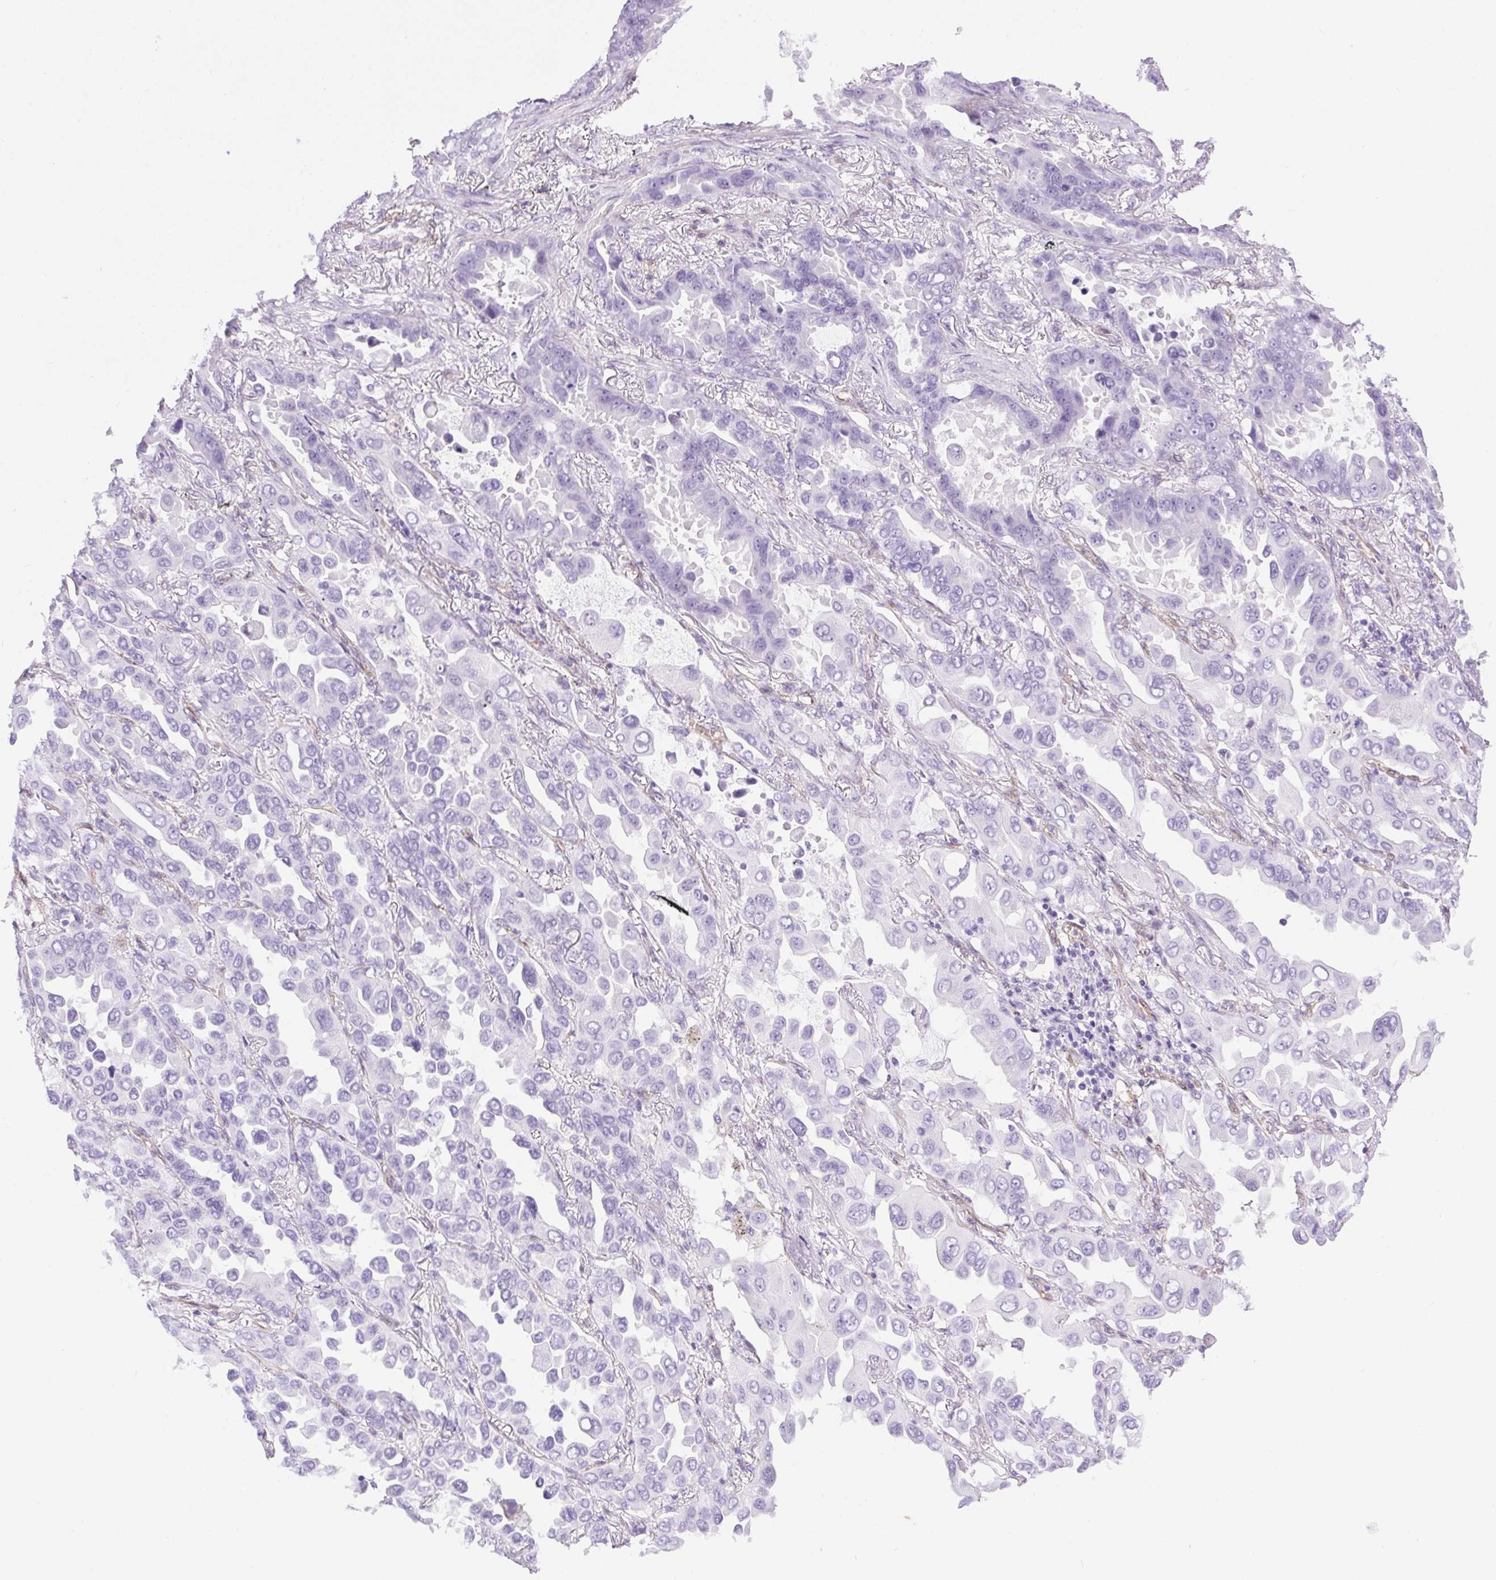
{"staining": {"intensity": "negative", "quantity": "none", "location": "none"}, "tissue": "lung cancer", "cell_type": "Tumor cells", "image_type": "cancer", "snomed": [{"axis": "morphology", "description": "Adenocarcinoma, NOS"}, {"axis": "topography", "description": "Lung"}], "caption": "Immunohistochemistry of adenocarcinoma (lung) demonstrates no staining in tumor cells.", "gene": "SHCBP1L", "patient": {"sex": "male", "age": 64}}